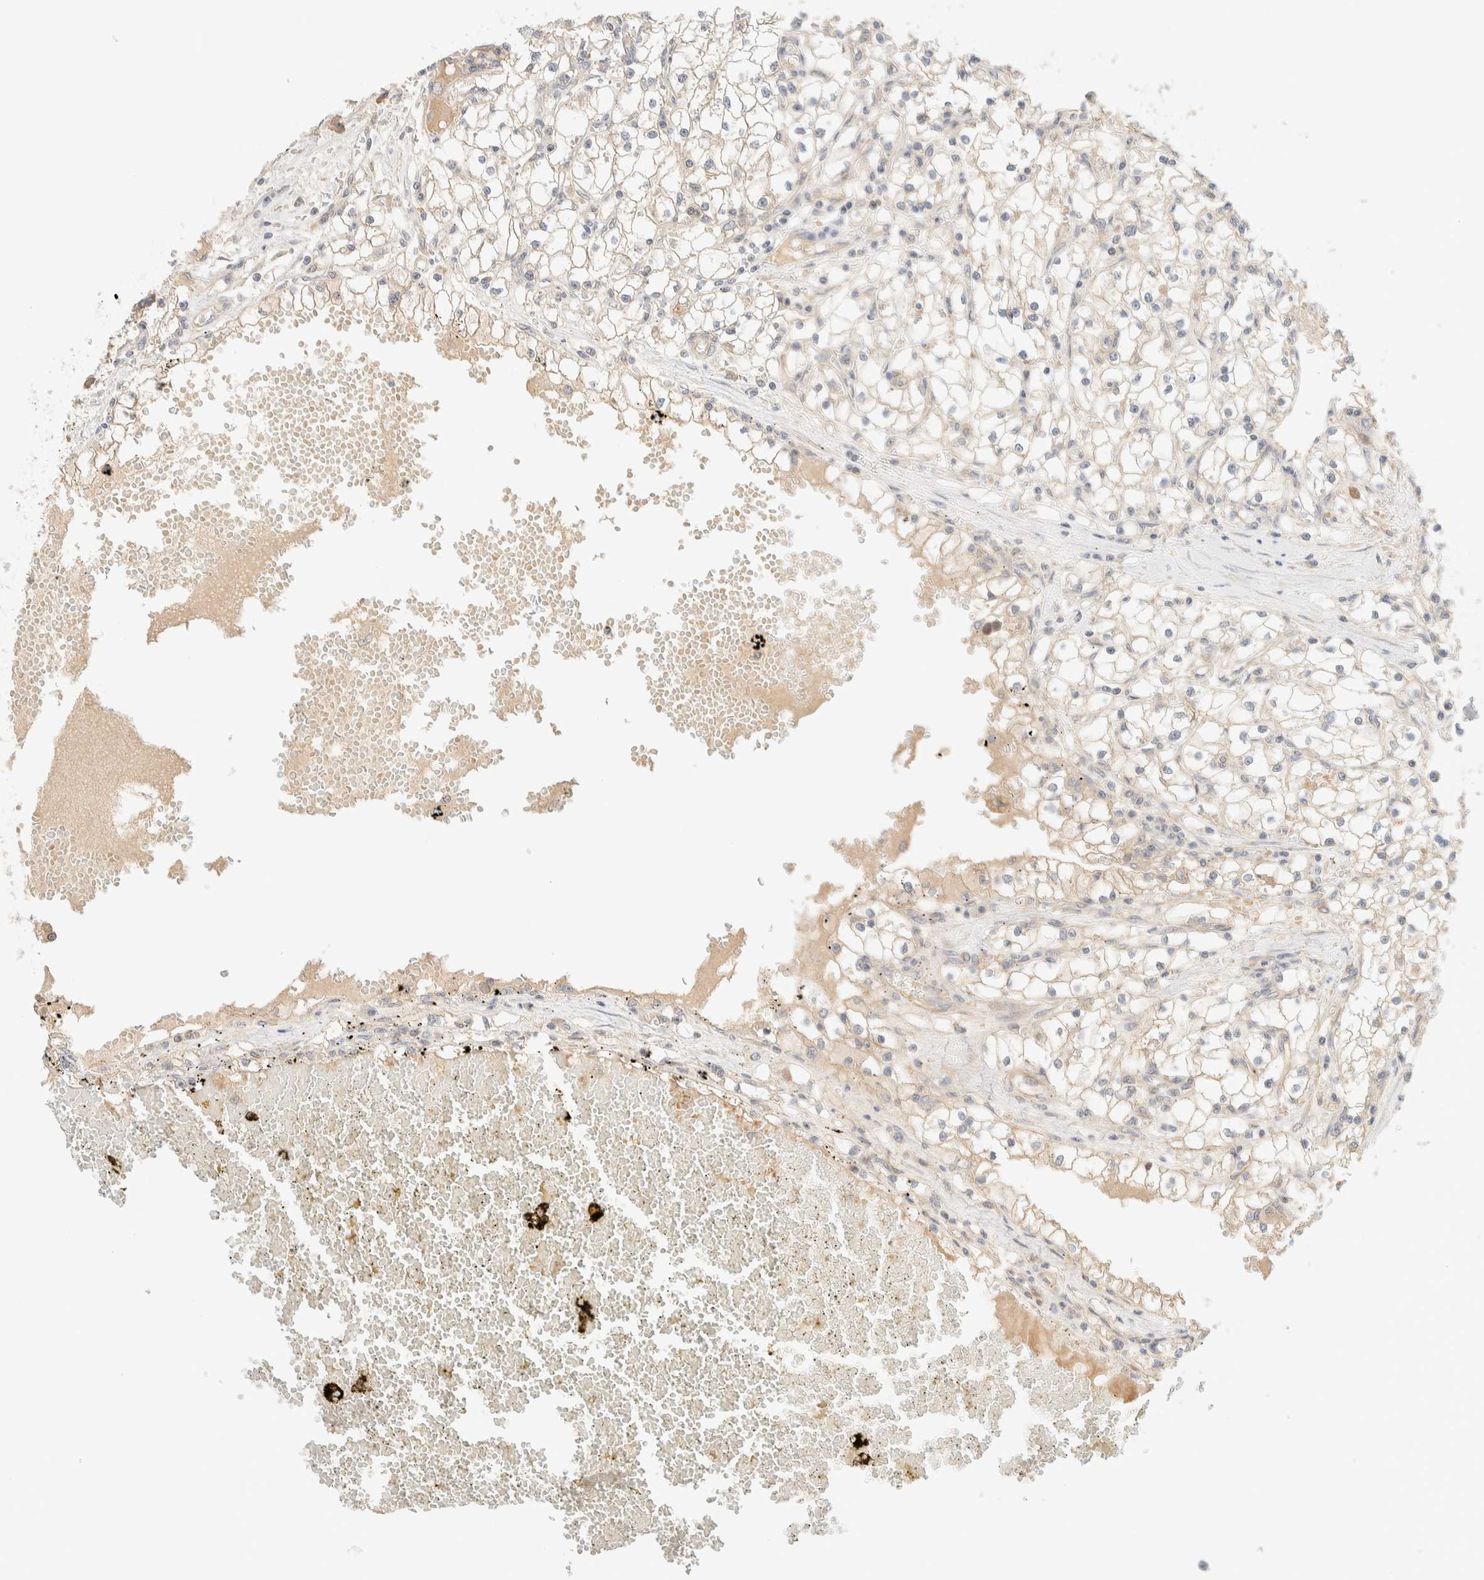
{"staining": {"intensity": "weak", "quantity": "<25%", "location": "cytoplasmic/membranous"}, "tissue": "renal cancer", "cell_type": "Tumor cells", "image_type": "cancer", "snomed": [{"axis": "morphology", "description": "Adenocarcinoma, NOS"}, {"axis": "topography", "description": "Kidney"}], "caption": "Immunohistochemical staining of renal cancer (adenocarcinoma) demonstrates no significant expression in tumor cells.", "gene": "FAT1", "patient": {"sex": "male", "age": 56}}